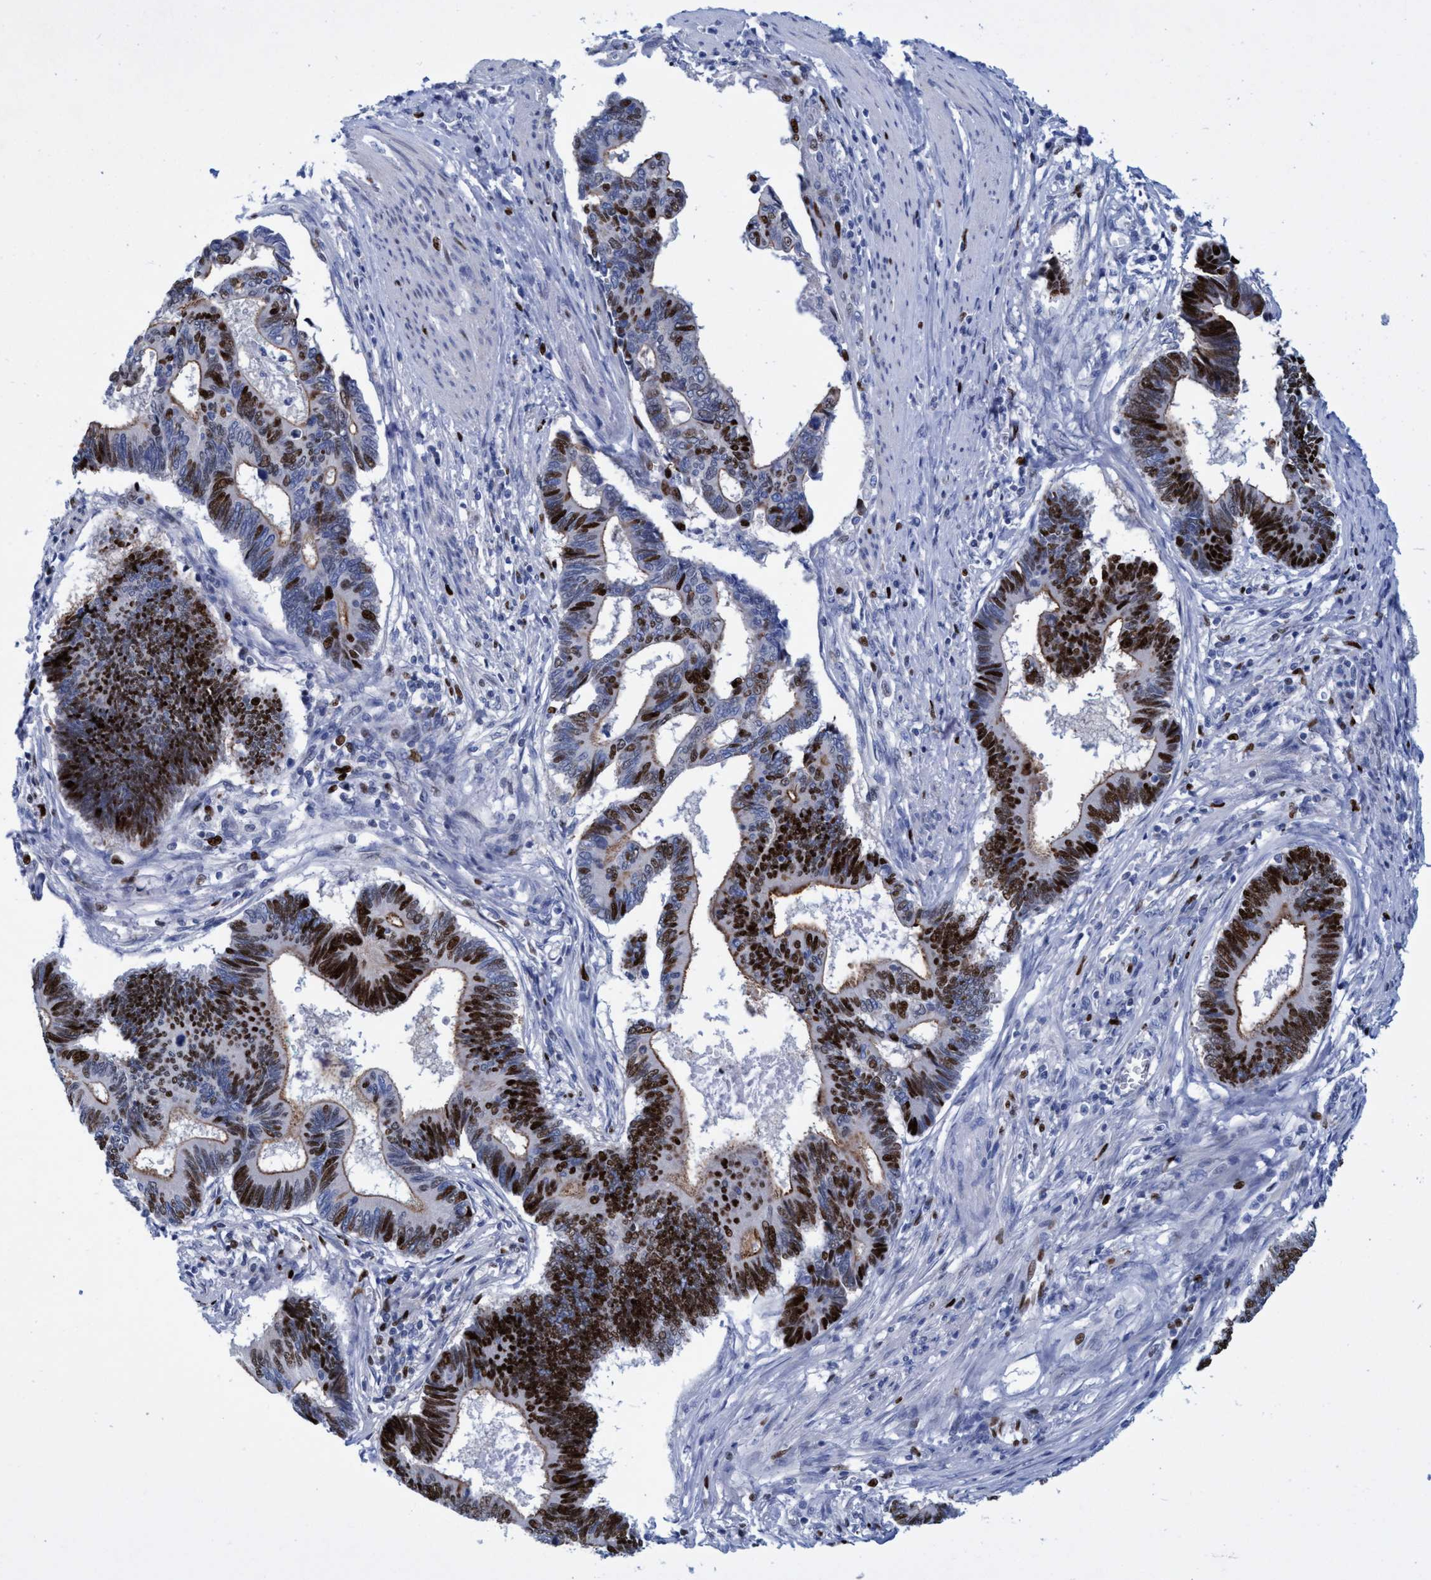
{"staining": {"intensity": "strong", "quantity": ">75%", "location": "cytoplasmic/membranous,nuclear"}, "tissue": "pancreatic cancer", "cell_type": "Tumor cells", "image_type": "cancer", "snomed": [{"axis": "morphology", "description": "Adenocarcinoma, NOS"}, {"axis": "topography", "description": "Pancreas"}], "caption": "About >75% of tumor cells in human adenocarcinoma (pancreatic) show strong cytoplasmic/membranous and nuclear protein positivity as visualized by brown immunohistochemical staining.", "gene": "R3HCC1", "patient": {"sex": "female", "age": 70}}